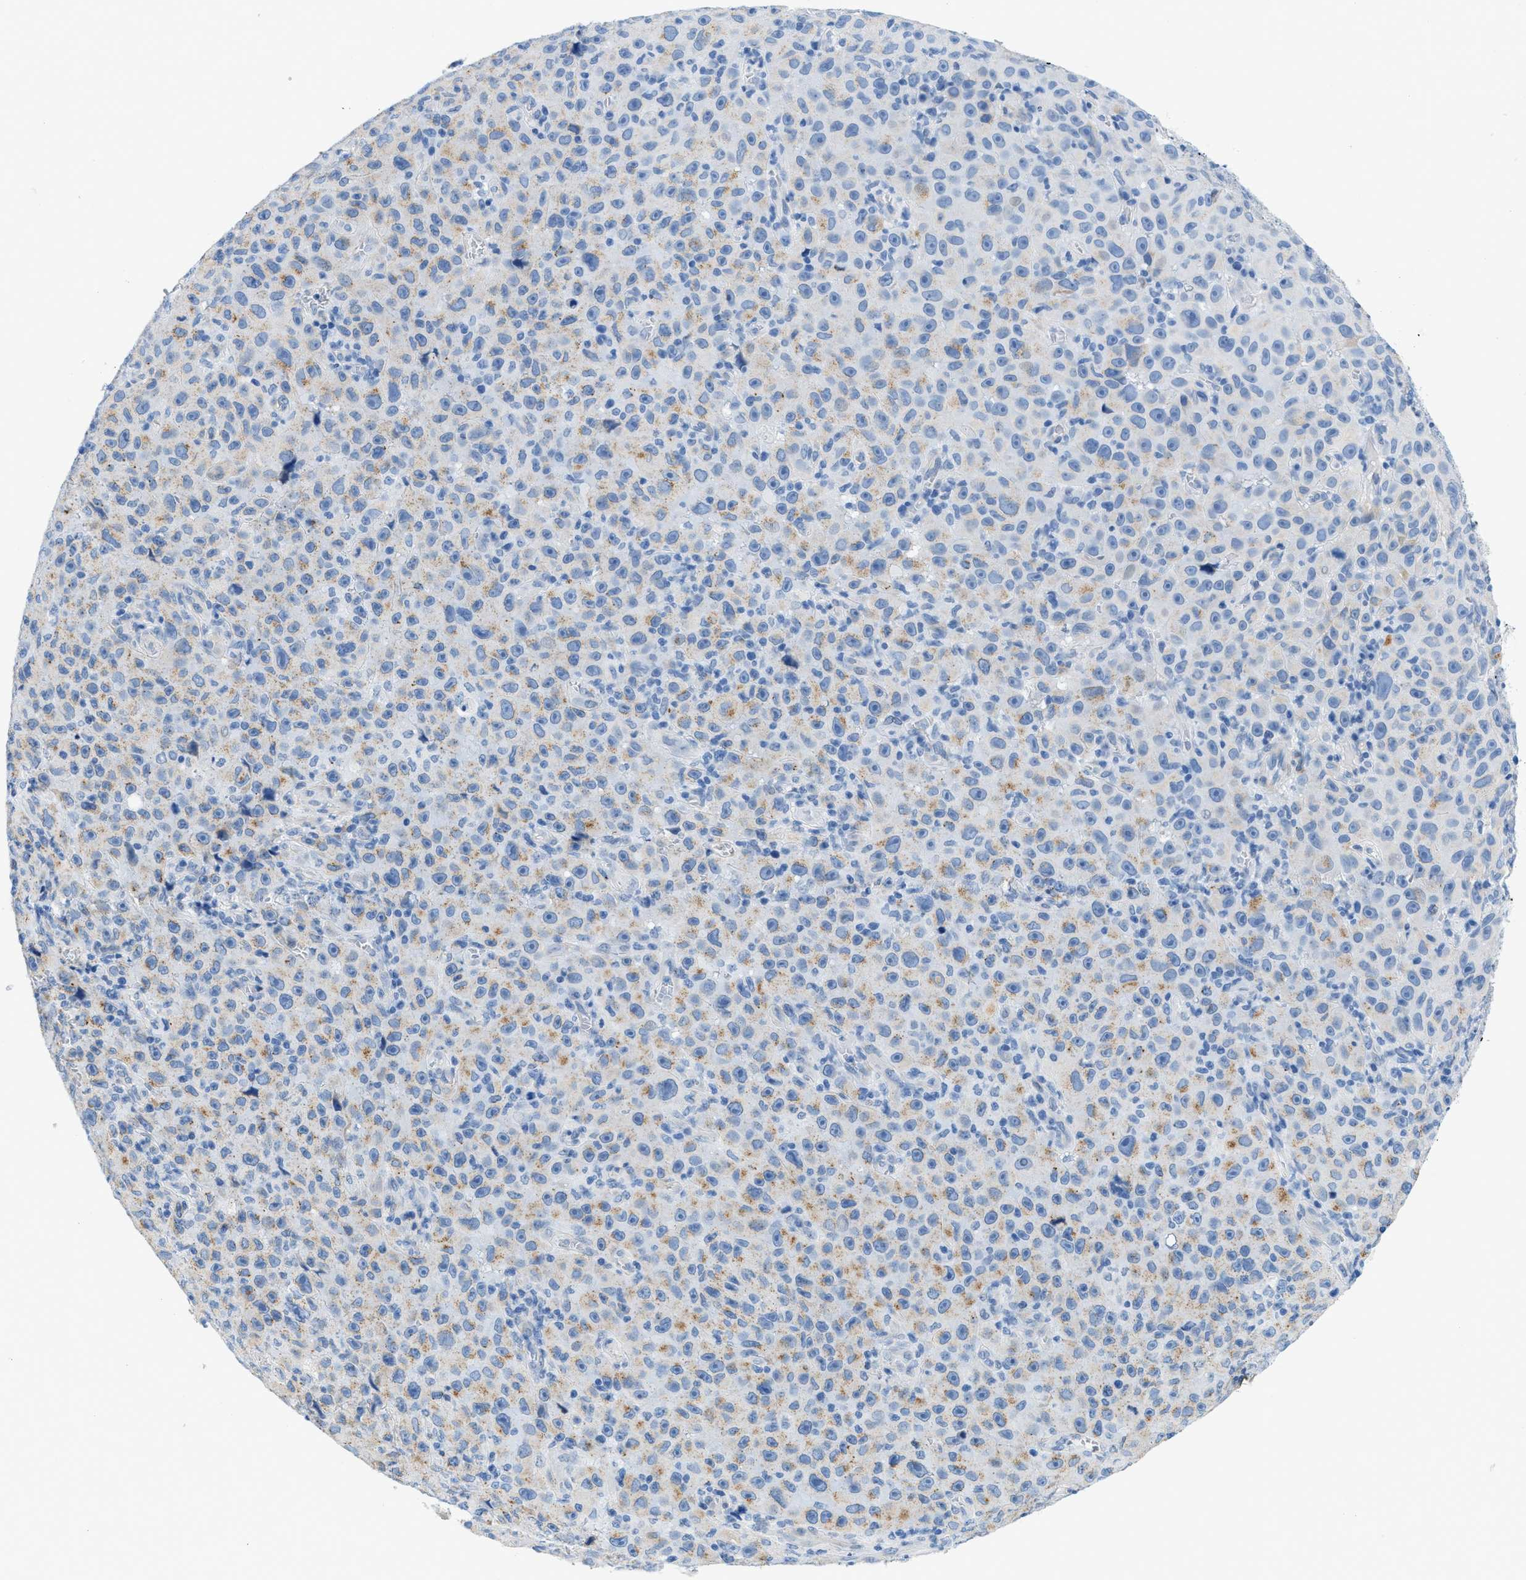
{"staining": {"intensity": "negative", "quantity": "none", "location": "none"}, "tissue": "melanoma", "cell_type": "Tumor cells", "image_type": "cancer", "snomed": [{"axis": "morphology", "description": "Malignant melanoma, NOS"}, {"axis": "topography", "description": "Skin"}], "caption": "Tumor cells are negative for protein expression in human melanoma.", "gene": "FDCSP", "patient": {"sex": "female", "age": 82}}